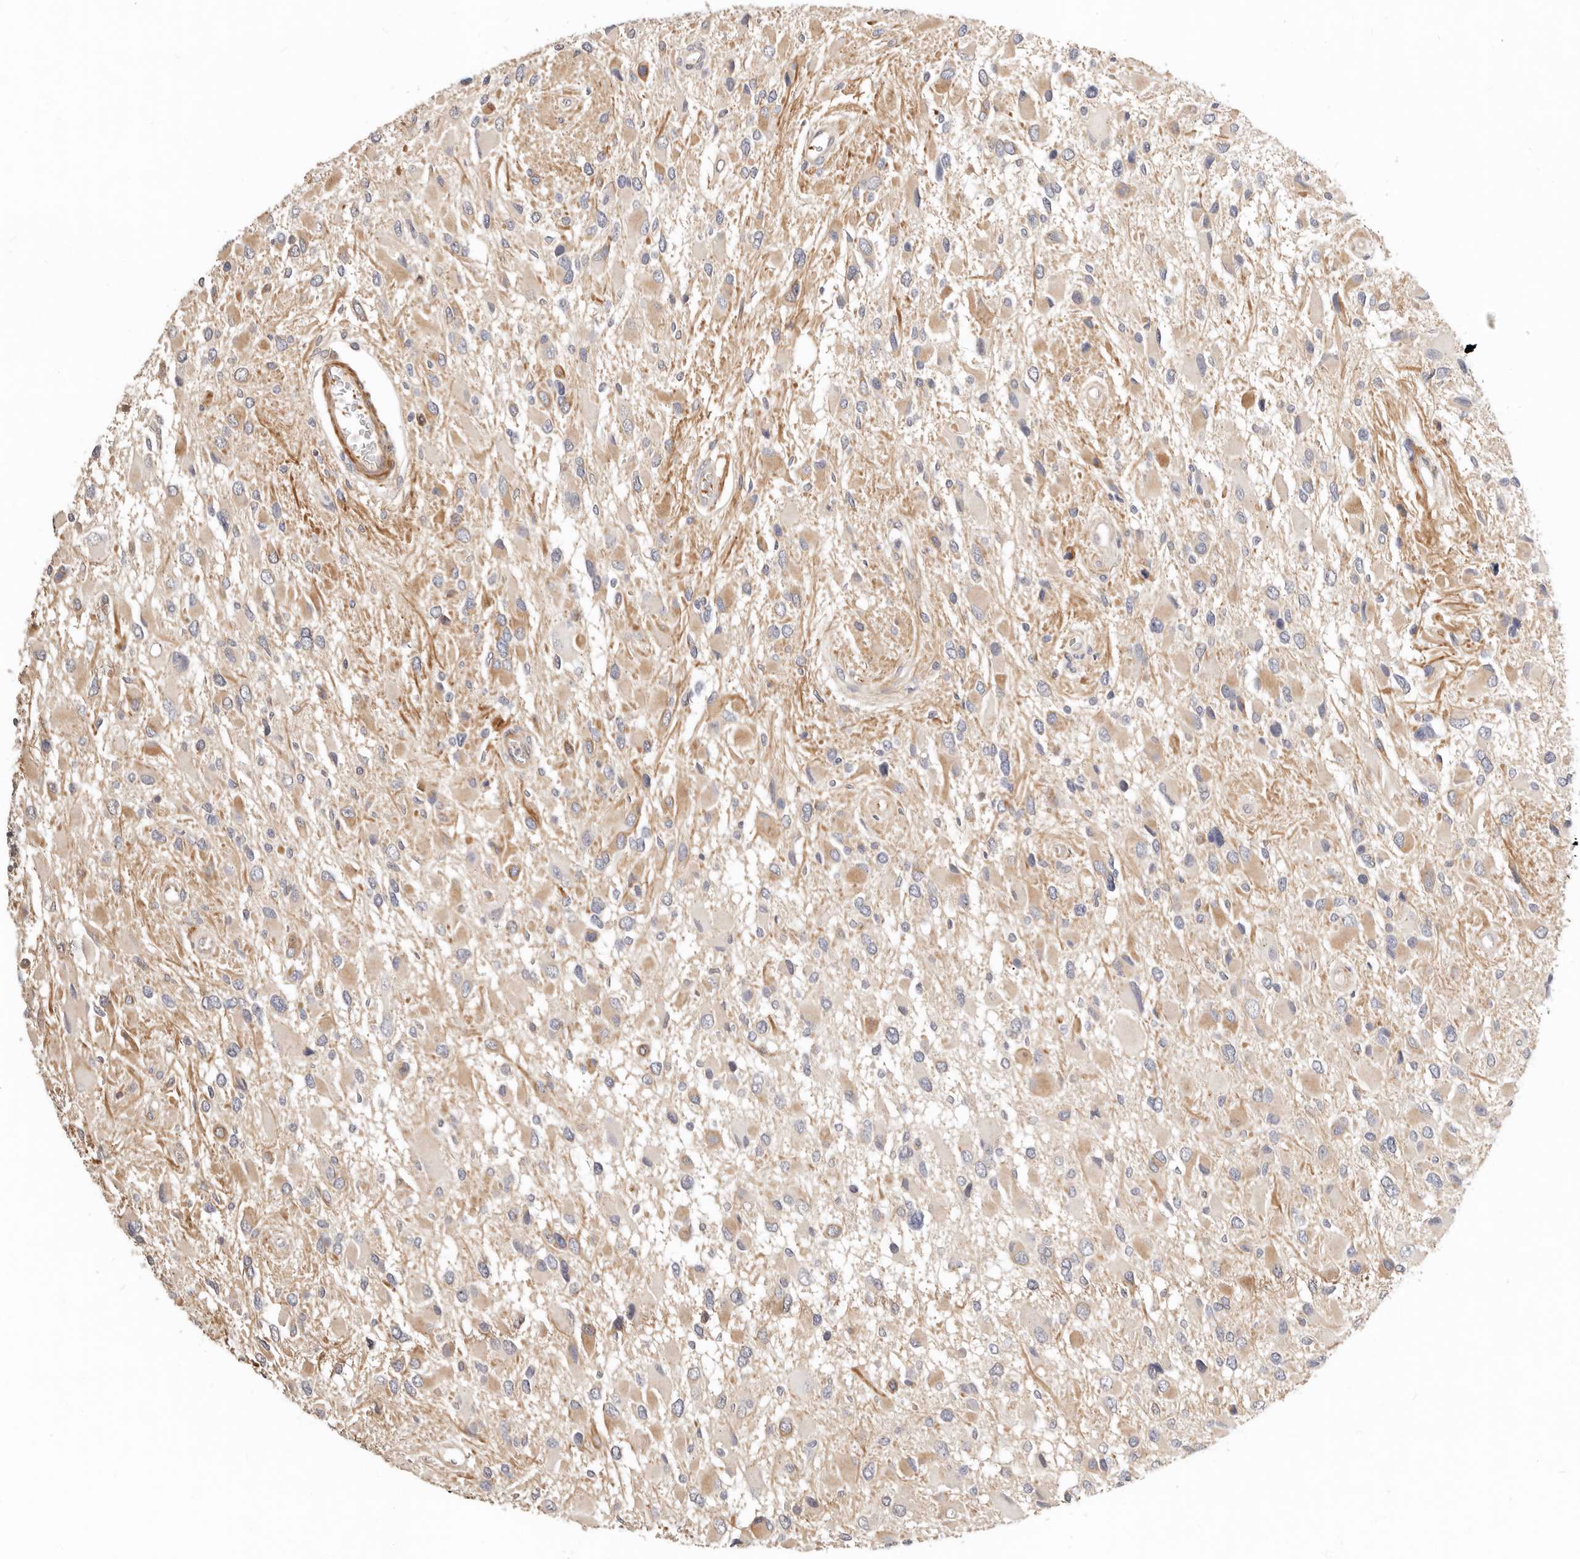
{"staining": {"intensity": "moderate", "quantity": "<25%", "location": "cytoplasmic/membranous"}, "tissue": "glioma", "cell_type": "Tumor cells", "image_type": "cancer", "snomed": [{"axis": "morphology", "description": "Glioma, malignant, High grade"}, {"axis": "topography", "description": "Brain"}], "caption": "High-magnification brightfield microscopy of high-grade glioma (malignant) stained with DAB (brown) and counterstained with hematoxylin (blue). tumor cells exhibit moderate cytoplasmic/membranous expression is appreciated in approximately<25% of cells.", "gene": "ZRANB1", "patient": {"sex": "male", "age": 53}}